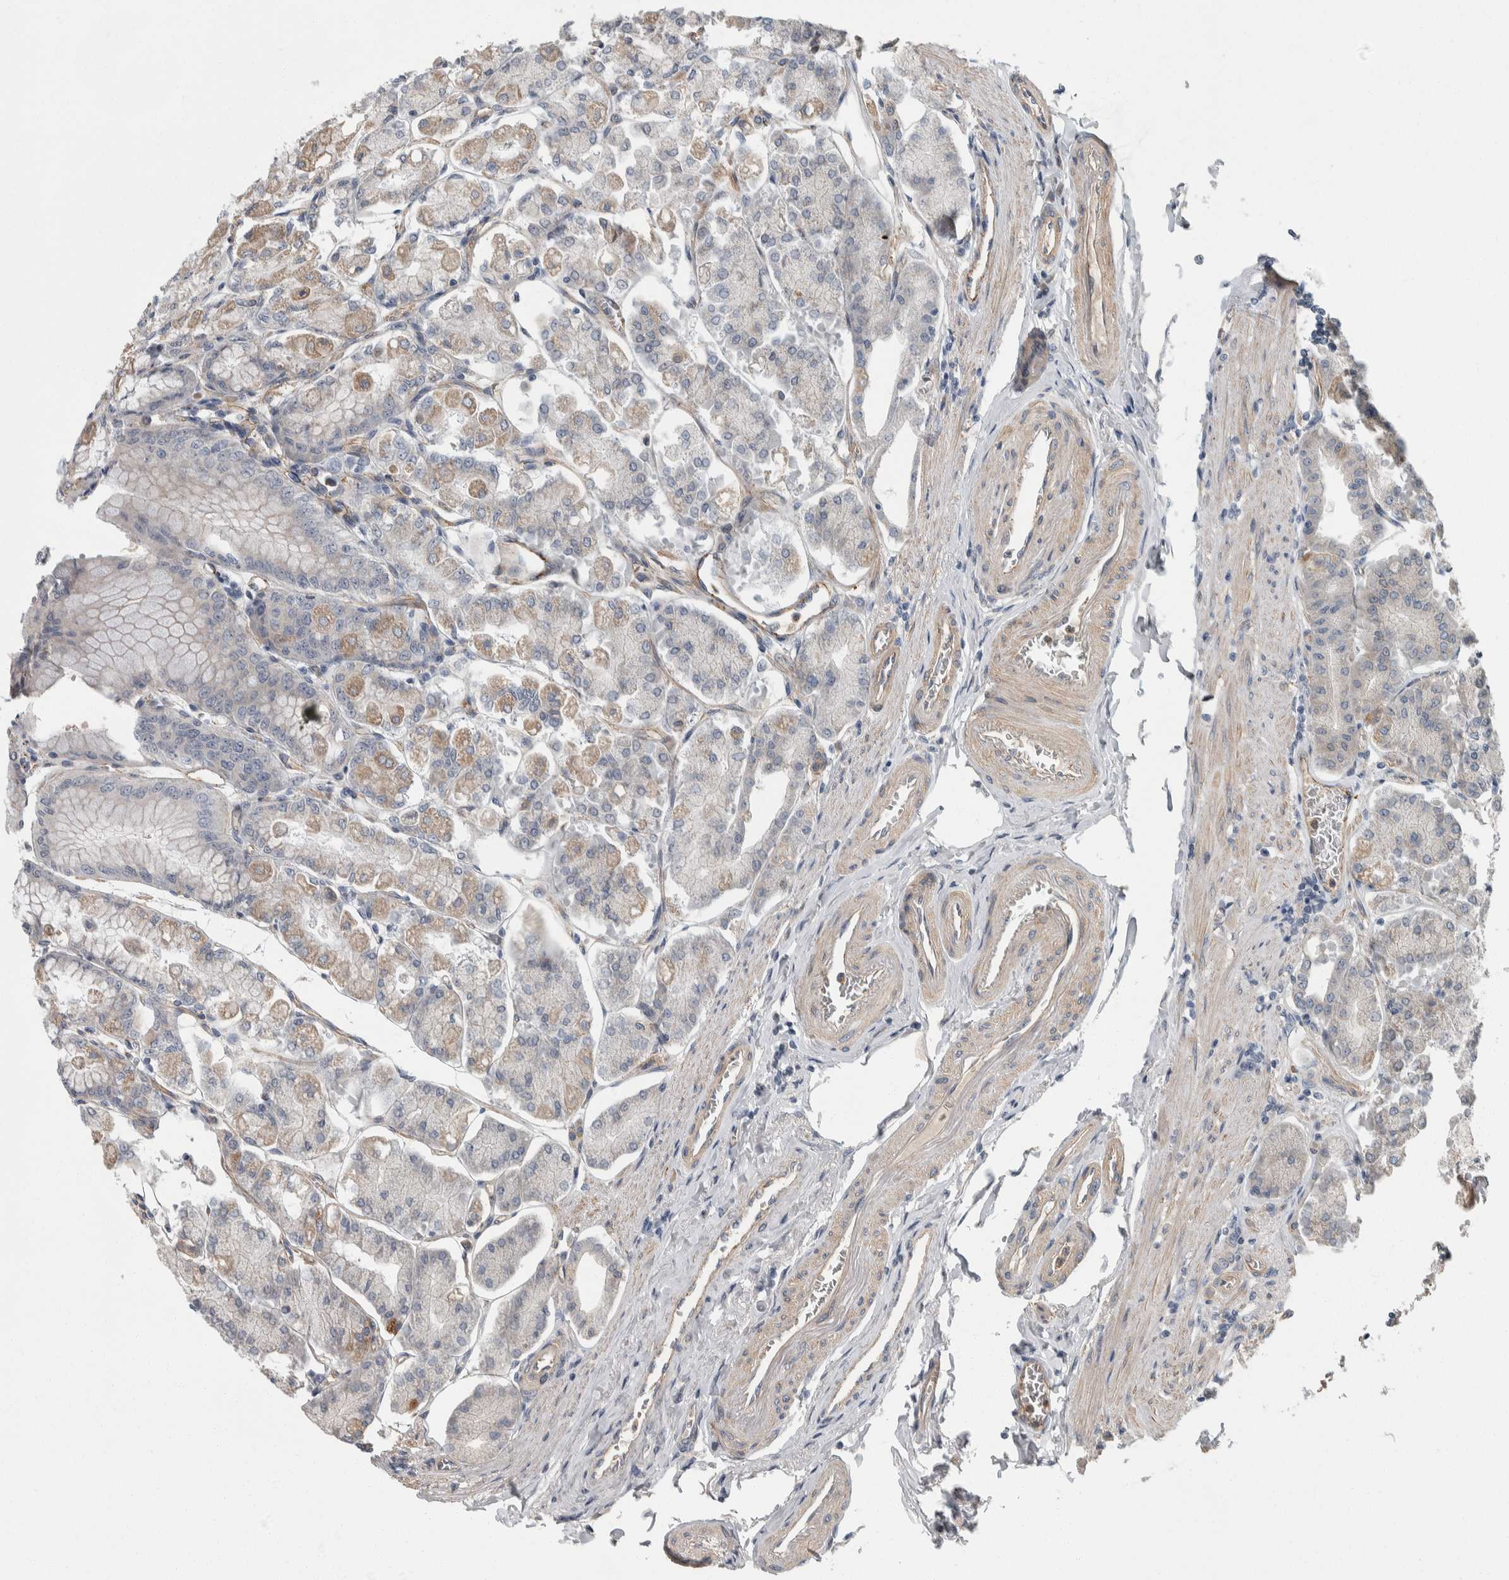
{"staining": {"intensity": "weak", "quantity": "<25%", "location": "cytoplasmic/membranous"}, "tissue": "stomach", "cell_type": "Glandular cells", "image_type": "normal", "snomed": [{"axis": "morphology", "description": "Normal tissue, NOS"}, {"axis": "topography", "description": "Stomach, lower"}], "caption": "DAB (3,3'-diaminobenzidine) immunohistochemical staining of benign human stomach exhibits no significant staining in glandular cells.", "gene": "KCNJ3", "patient": {"sex": "male", "age": 71}}